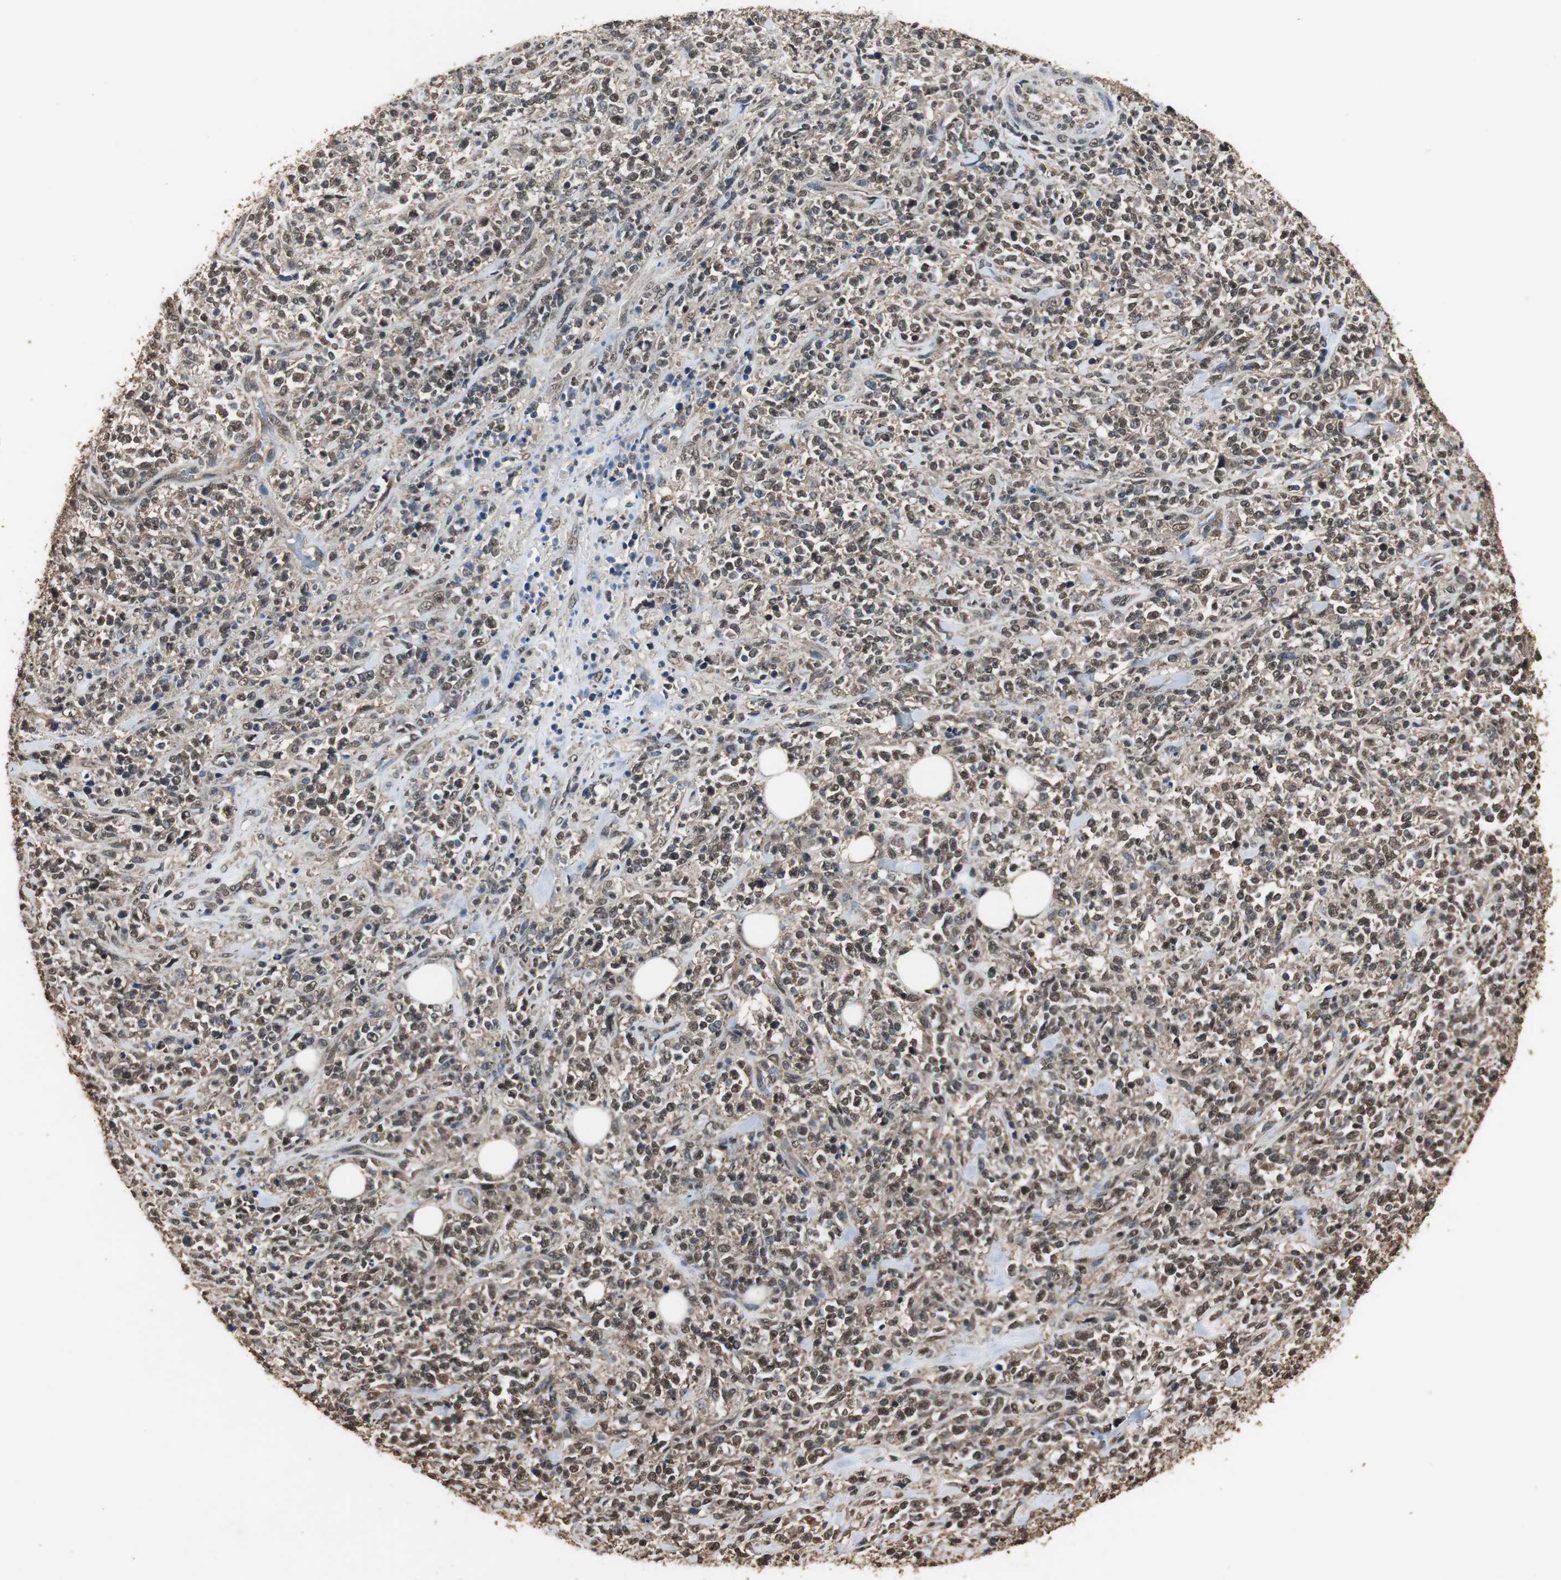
{"staining": {"intensity": "moderate", "quantity": ">75%", "location": "cytoplasmic/membranous,nuclear"}, "tissue": "lymphoma", "cell_type": "Tumor cells", "image_type": "cancer", "snomed": [{"axis": "morphology", "description": "Malignant lymphoma, non-Hodgkin's type, High grade"}, {"axis": "topography", "description": "Soft tissue"}], "caption": "Immunohistochemical staining of human lymphoma shows moderate cytoplasmic/membranous and nuclear protein staining in about >75% of tumor cells.", "gene": "PPP1R13B", "patient": {"sex": "male", "age": 18}}